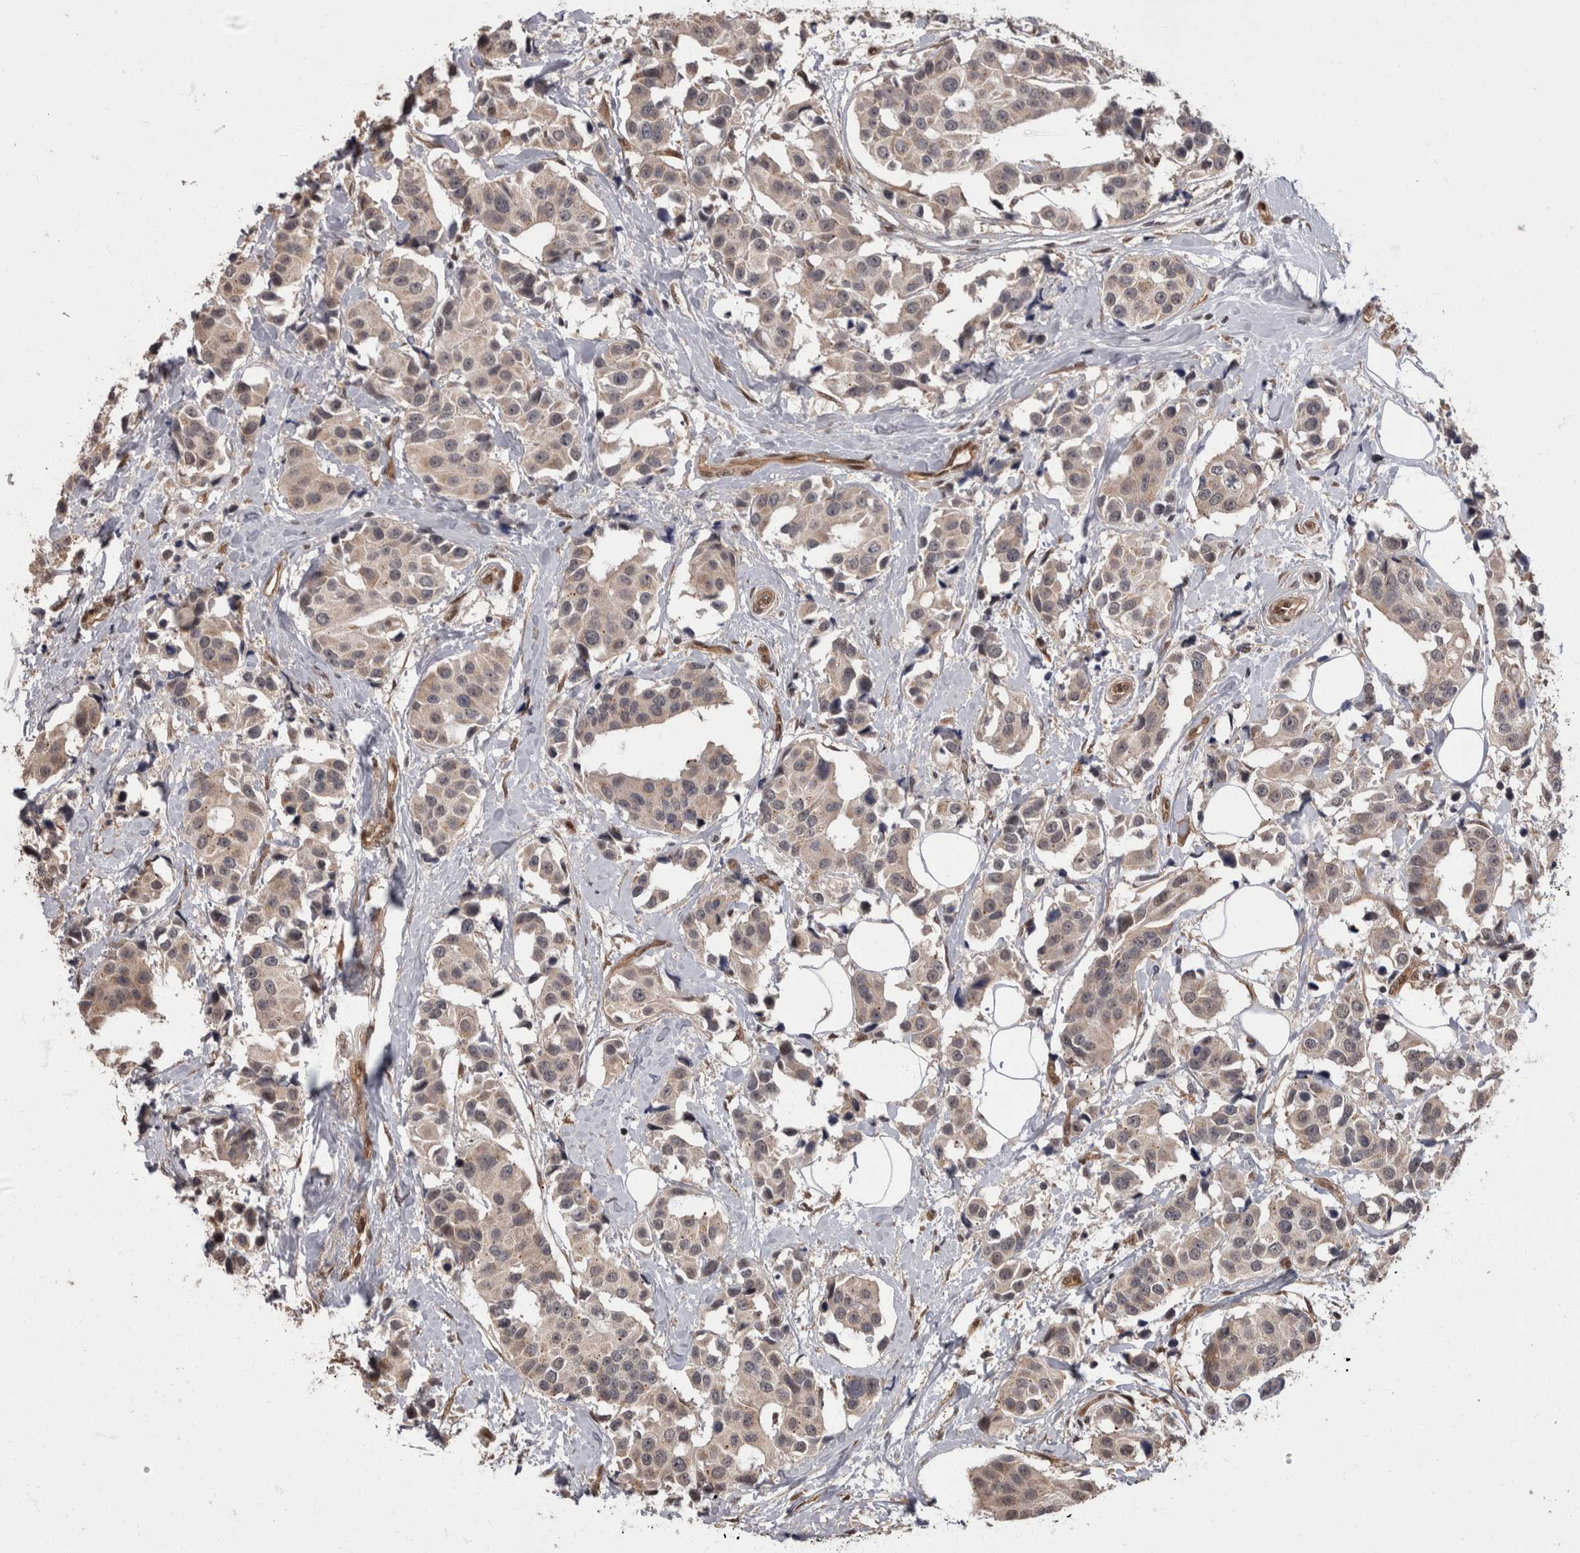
{"staining": {"intensity": "weak", "quantity": "25%-75%", "location": "cytoplasmic/membranous"}, "tissue": "breast cancer", "cell_type": "Tumor cells", "image_type": "cancer", "snomed": [{"axis": "morphology", "description": "Normal tissue, NOS"}, {"axis": "morphology", "description": "Duct carcinoma"}, {"axis": "topography", "description": "Breast"}], "caption": "Immunohistochemistry (IHC) (DAB (3,3'-diaminobenzidine)) staining of human breast cancer (invasive ductal carcinoma) demonstrates weak cytoplasmic/membranous protein staining in approximately 25%-75% of tumor cells. The staining was performed using DAB (3,3'-diaminobenzidine) to visualize the protein expression in brown, while the nuclei were stained in blue with hematoxylin (Magnification: 20x).", "gene": "AKT3", "patient": {"sex": "female", "age": 39}}